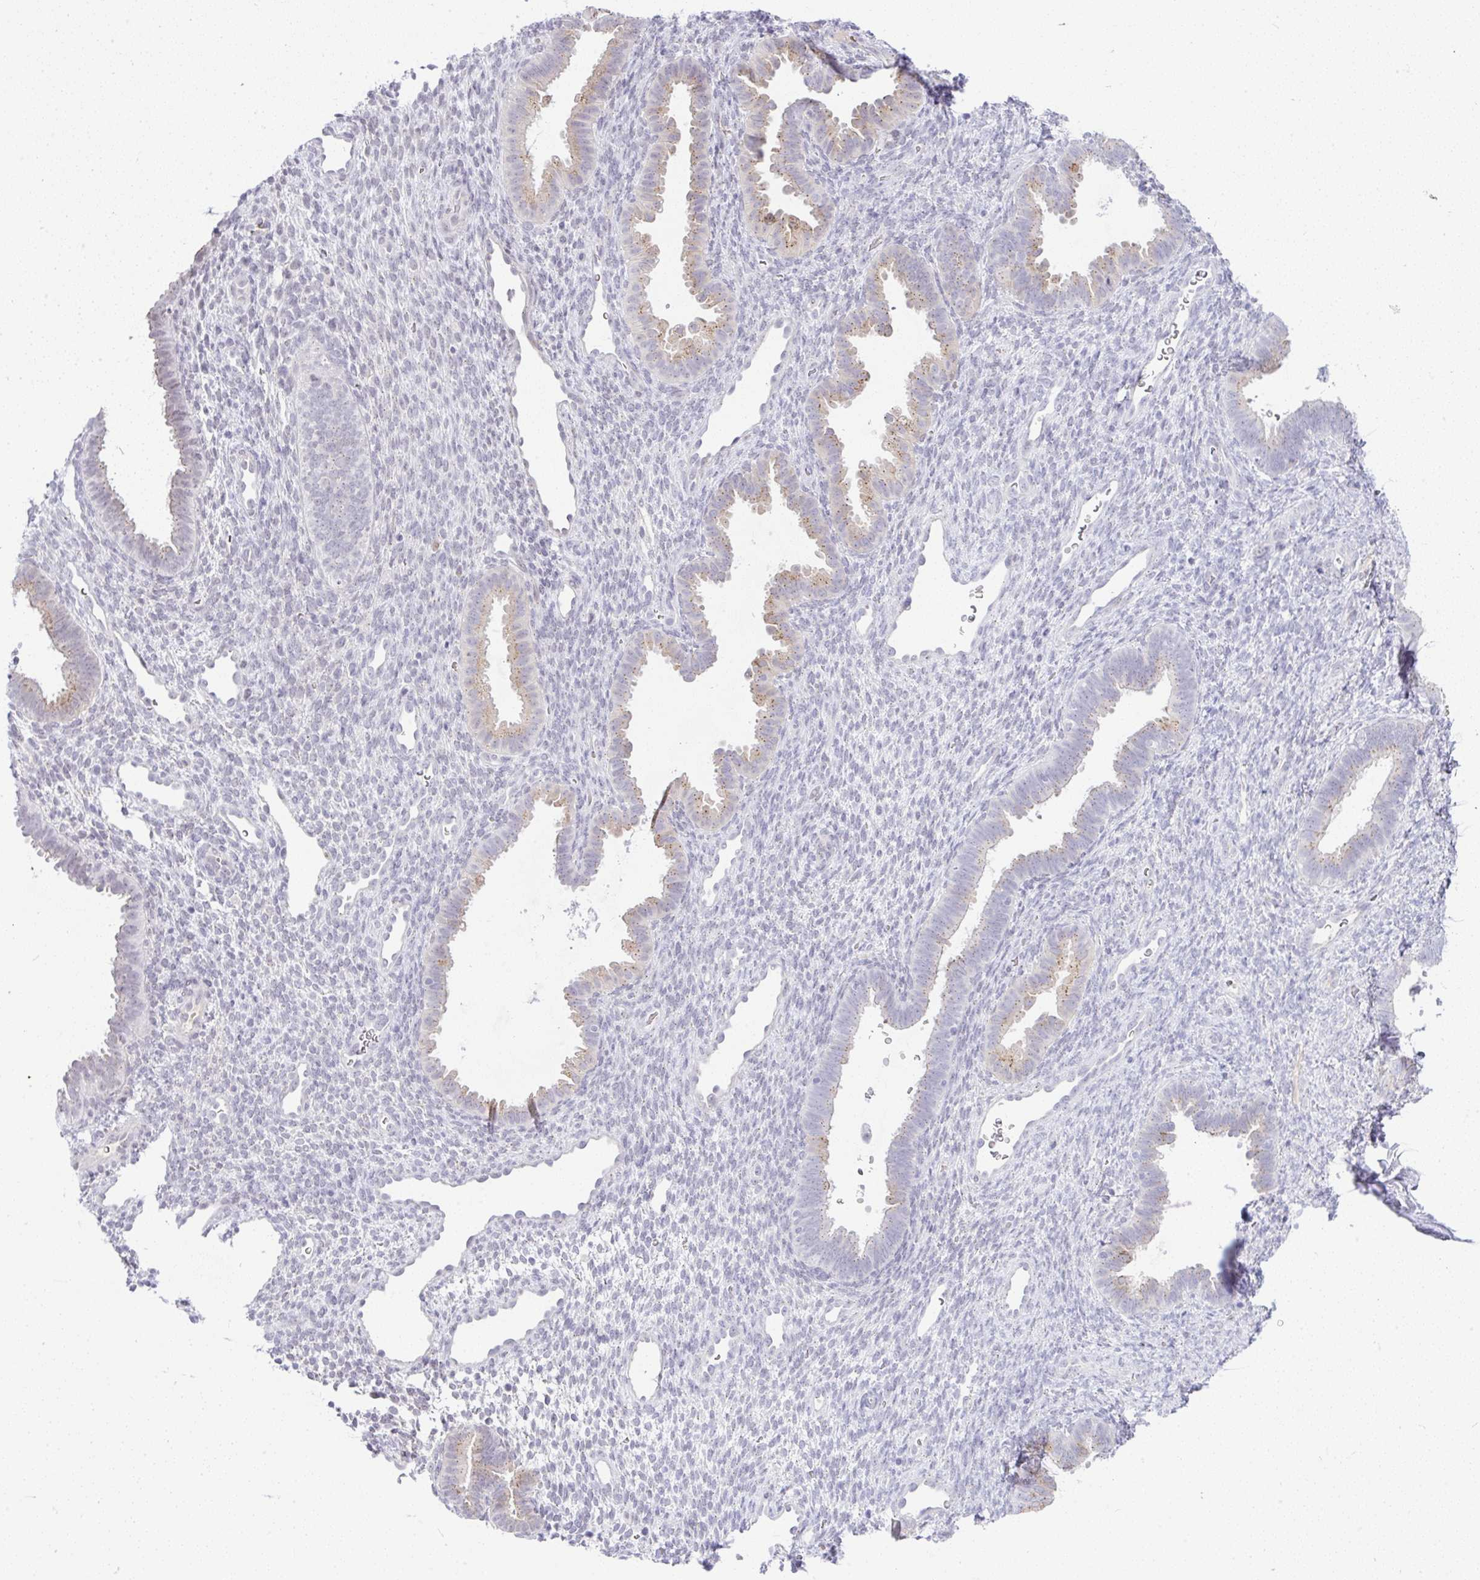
{"staining": {"intensity": "negative", "quantity": "none", "location": "none"}, "tissue": "endometrium", "cell_type": "Cells in endometrial stroma", "image_type": "normal", "snomed": [{"axis": "morphology", "description": "Normal tissue, NOS"}, {"axis": "topography", "description": "Endometrium"}], "caption": "A high-resolution histopathology image shows immunohistochemistry staining of unremarkable endometrium, which displays no significant staining in cells in endometrial stroma. The staining was performed using DAB (3,3'-diaminobenzidine) to visualize the protein expression in brown, while the nuclei were stained in blue with hematoxylin (Magnification: 20x).", "gene": "FAM177A1", "patient": {"sex": "female", "age": 34}}